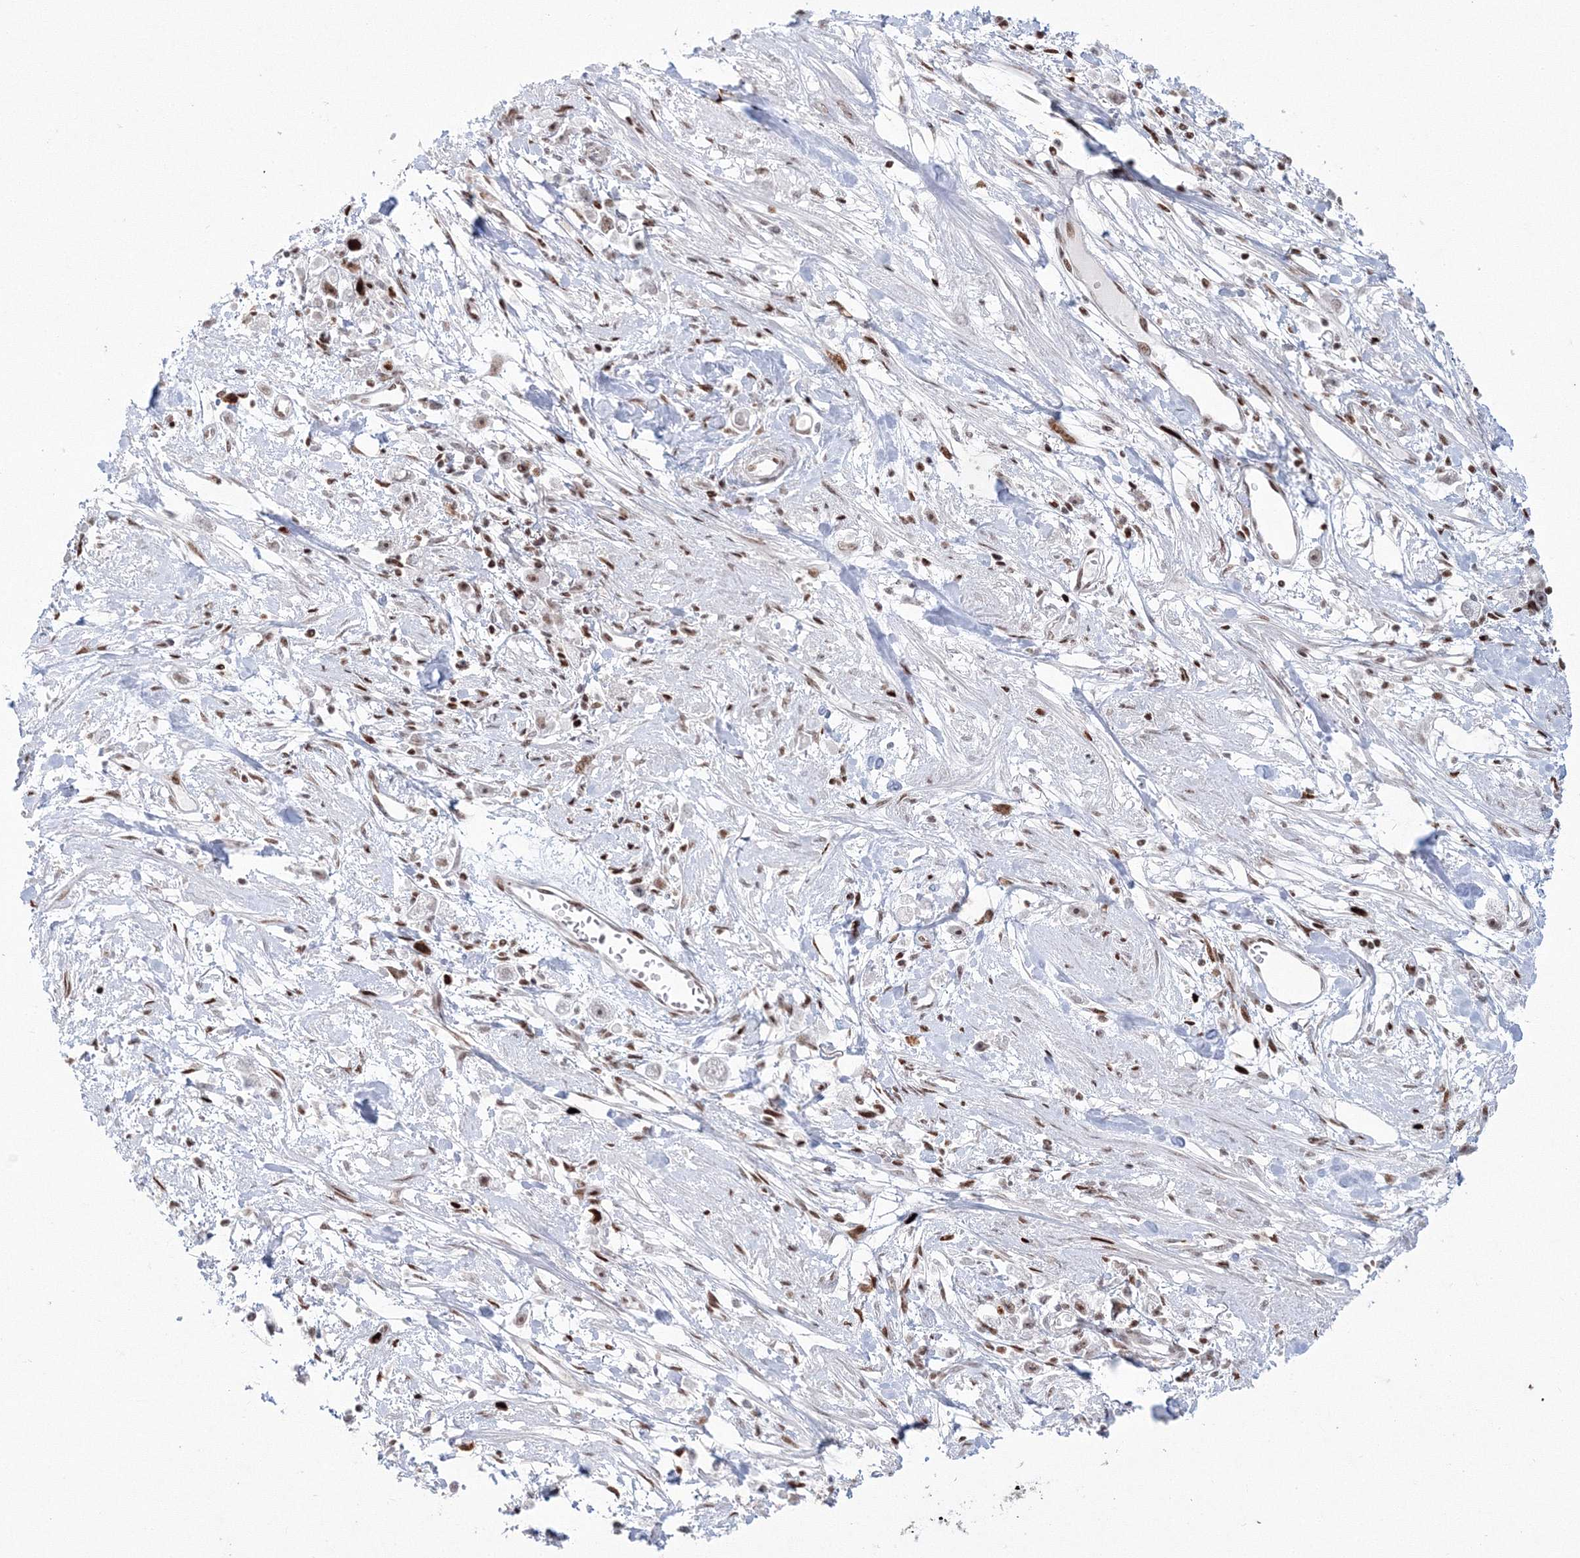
{"staining": {"intensity": "moderate", "quantity": "25%-75%", "location": "nuclear"}, "tissue": "stomach cancer", "cell_type": "Tumor cells", "image_type": "cancer", "snomed": [{"axis": "morphology", "description": "Adenocarcinoma, NOS"}, {"axis": "topography", "description": "Stomach"}], "caption": "Stomach adenocarcinoma tissue demonstrates moderate nuclear staining in approximately 25%-75% of tumor cells, visualized by immunohistochemistry. (DAB IHC, brown staining for protein, blue staining for nuclei).", "gene": "LIG1", "patient": {"sex": "female", "age": 59}}